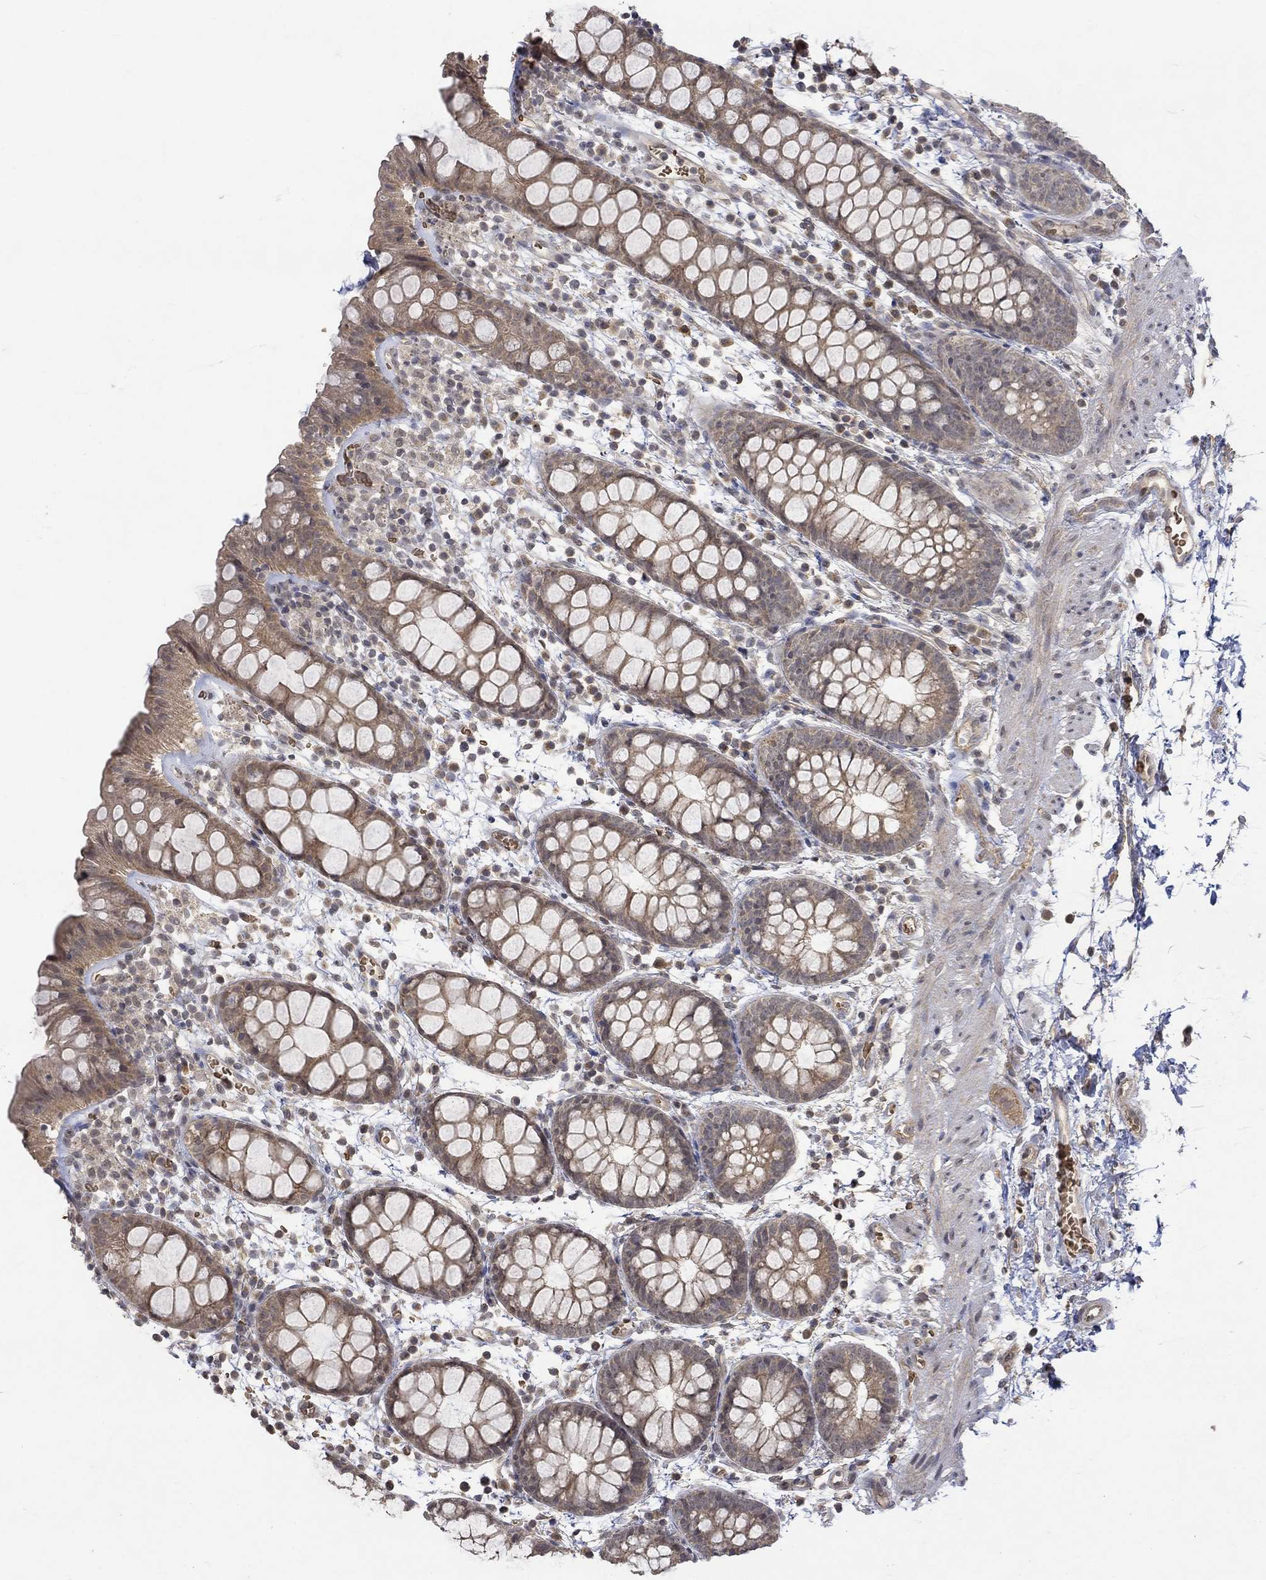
{"staining": {"intensity": "weak", "quantity": "25%-75%", "location": "cytoplasmic/membranous"}, "tissue": "rectum", "cell_type": "Glandular cells", "image_type": "normal", "snomed": [{"axis": "morphology", "description": "Normal tissue, NOS"}, {"axis": "topography", "description": "Rectum"}], "caption": "IHC staining of normal rectum, which demonstrates low levels of weak cytoplasmic/membranous expression in about 25%-75% of glandular cells indicating weak cytoplasmic/membranous protein staining. The staining was performed using DAB (brown) for protein detection and nuclei were counterstained in hematoxylin (blue).", "gene": "GRIN2D", "patient": {"sex": "male", "age": 57}}